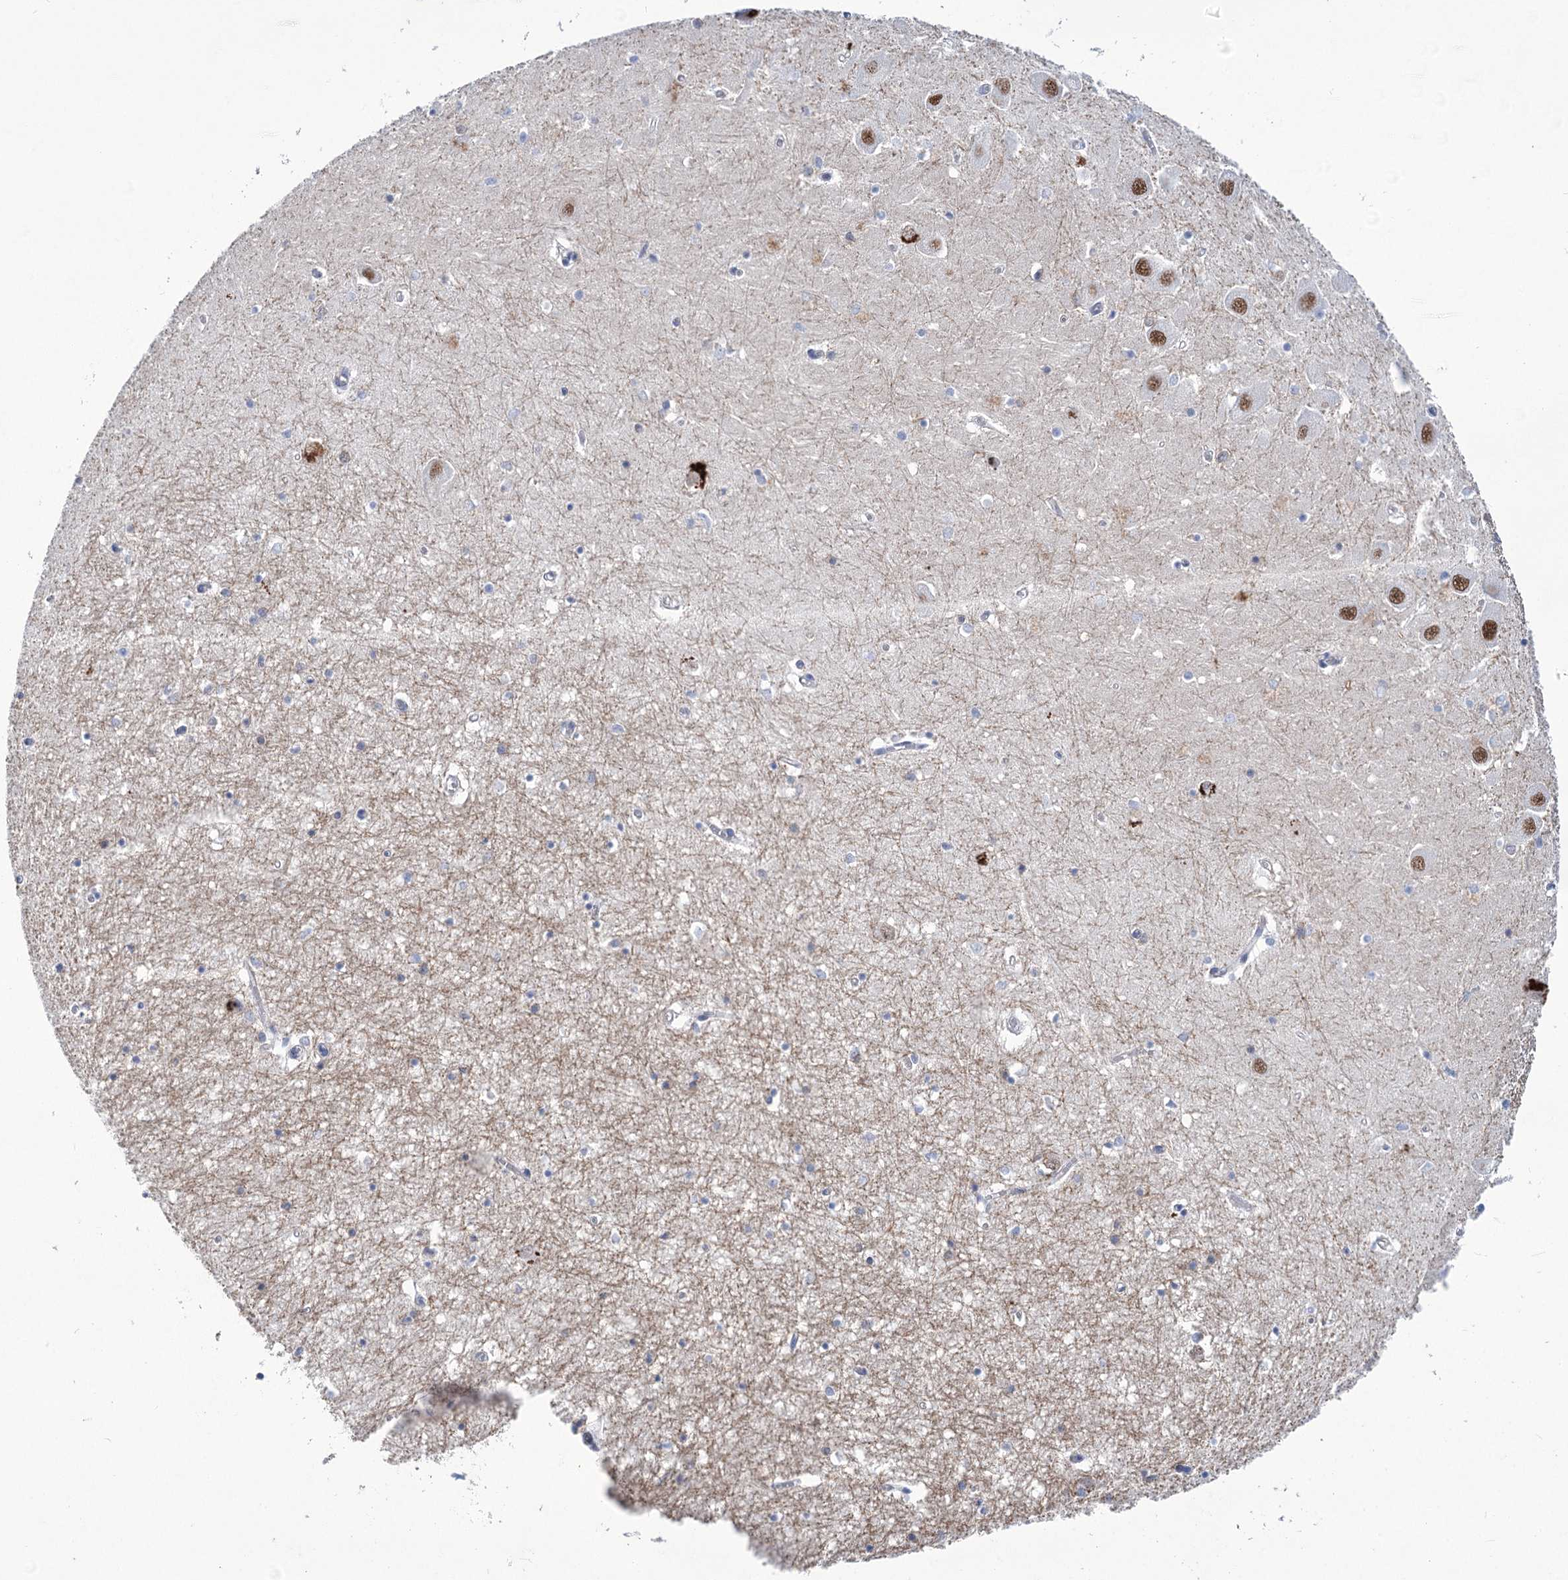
{"staining": {"intensity": "negative", "quantity": "none", "location": "none"}, "tissue": "hippocampus", "cell_type": "Glial cells", "image_type": "normal", "snomed": [{"axis": "morphology", "description": "Normal tissue, NOS"}, {"axis": "topography", "description": "Hippocampus"}], "caption": "The photomicrograph shows no staining of glial cells in unremarkable hippocampus. (DAB IHC, high magnification).", "gene": "CEP164", "patient": {"sex": "male", "age": 70}}